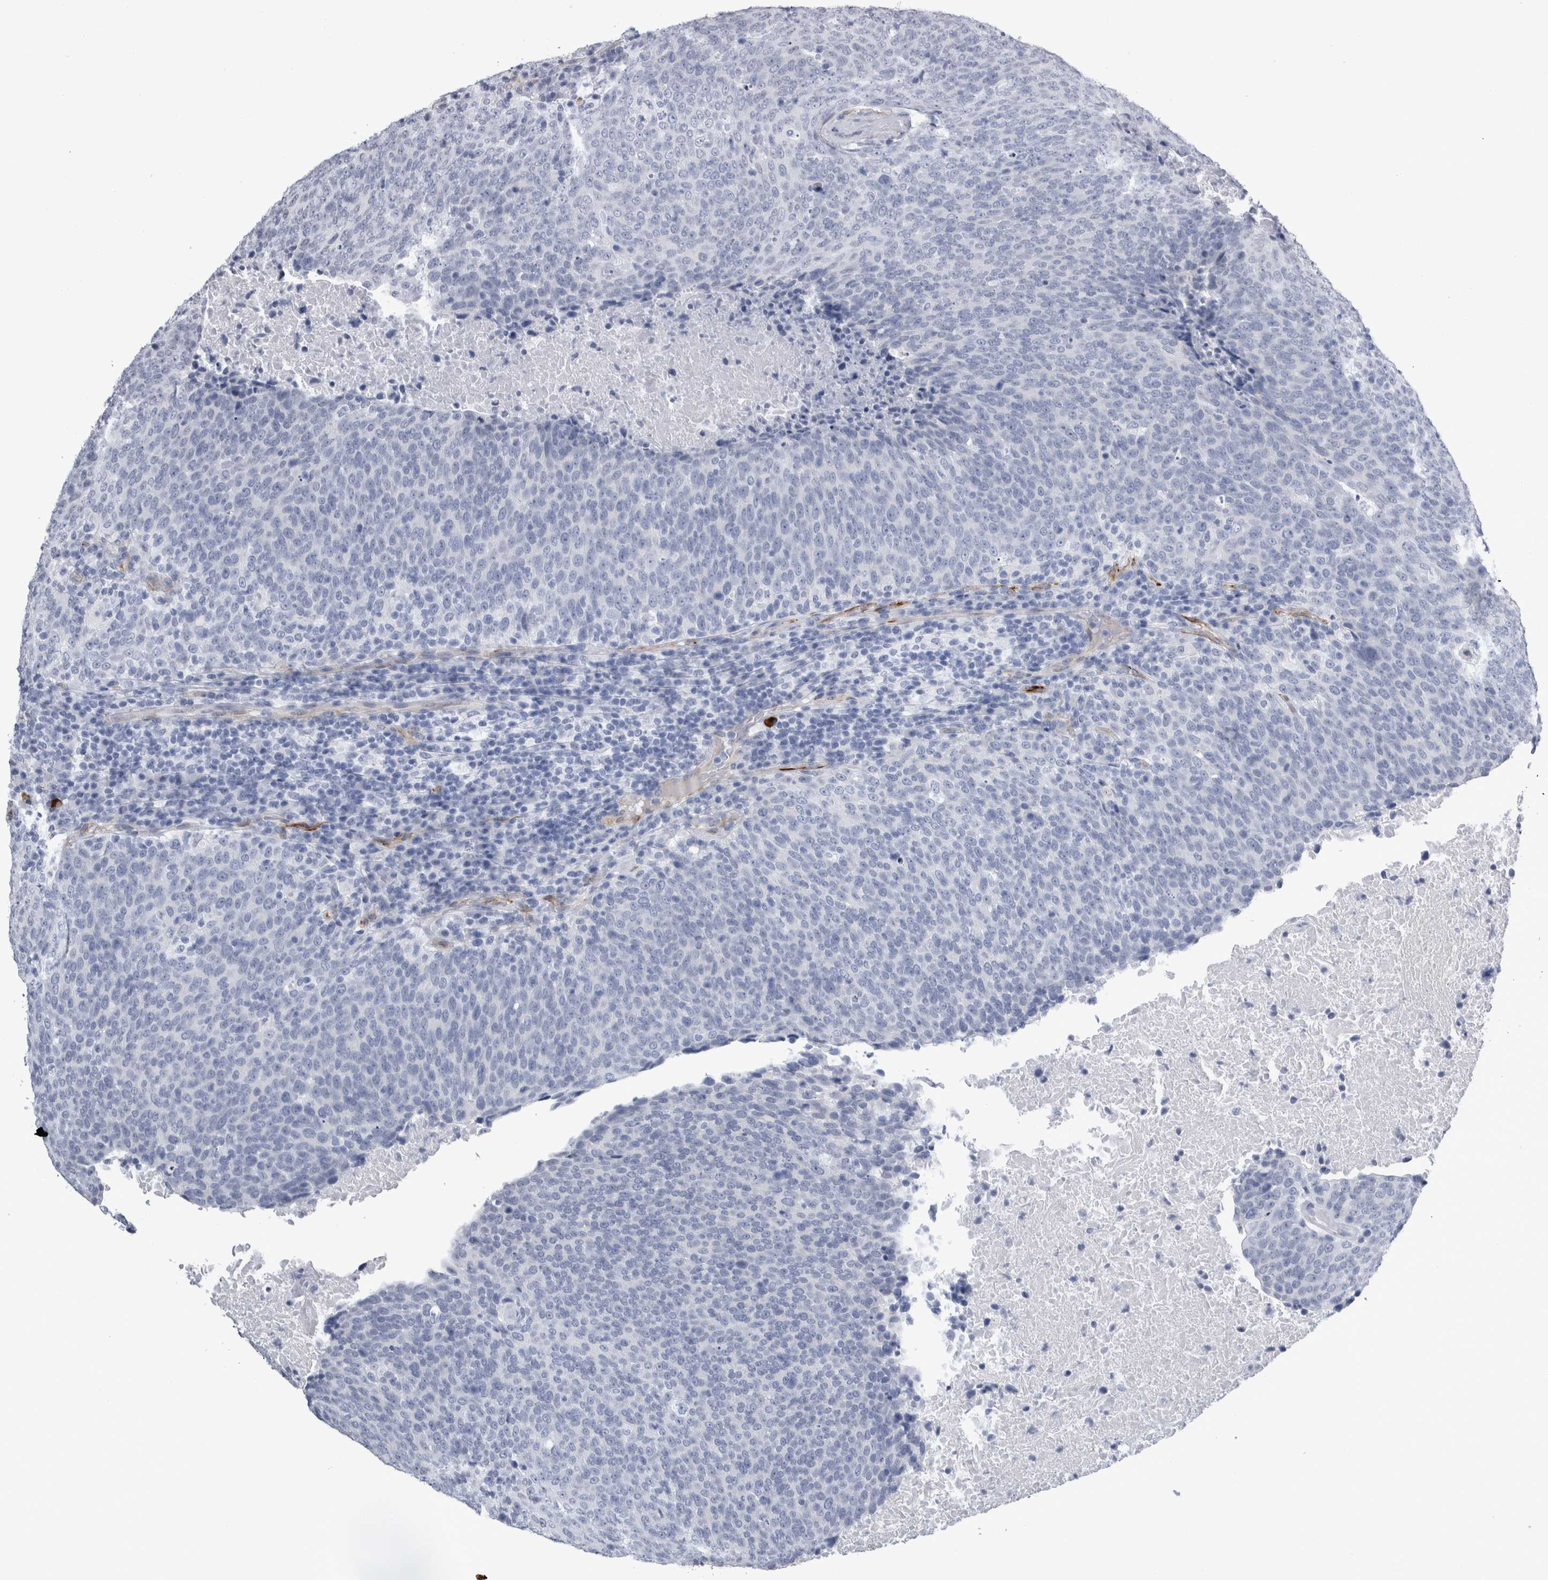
{"staining": {"intensity": "negative", "quantity": "none", "location": "none"}, "tissue": "head and neck cancer", "cell_type": "Tumor cells", "image_type": "cancer", "snomed": [{"axis": "morphology", "description": "Squamous cell carcinoma, NOS"}, {"axis": "morphology", "description": "Squamous cell carcinoma, metastatic, NOS"}, {"axis": "topography", "description": "Lymph node"}, {"axis": "topography", "description": "Head-Neck"}], "caption": "This micrograph is of head and neck cancer stained with IHC to label a protein in brown with the nuclei are counter-stained blue. There is no expression in tumor cells.", "gene": "VWDE", "patient": {"sex": "male", "age": 62}}